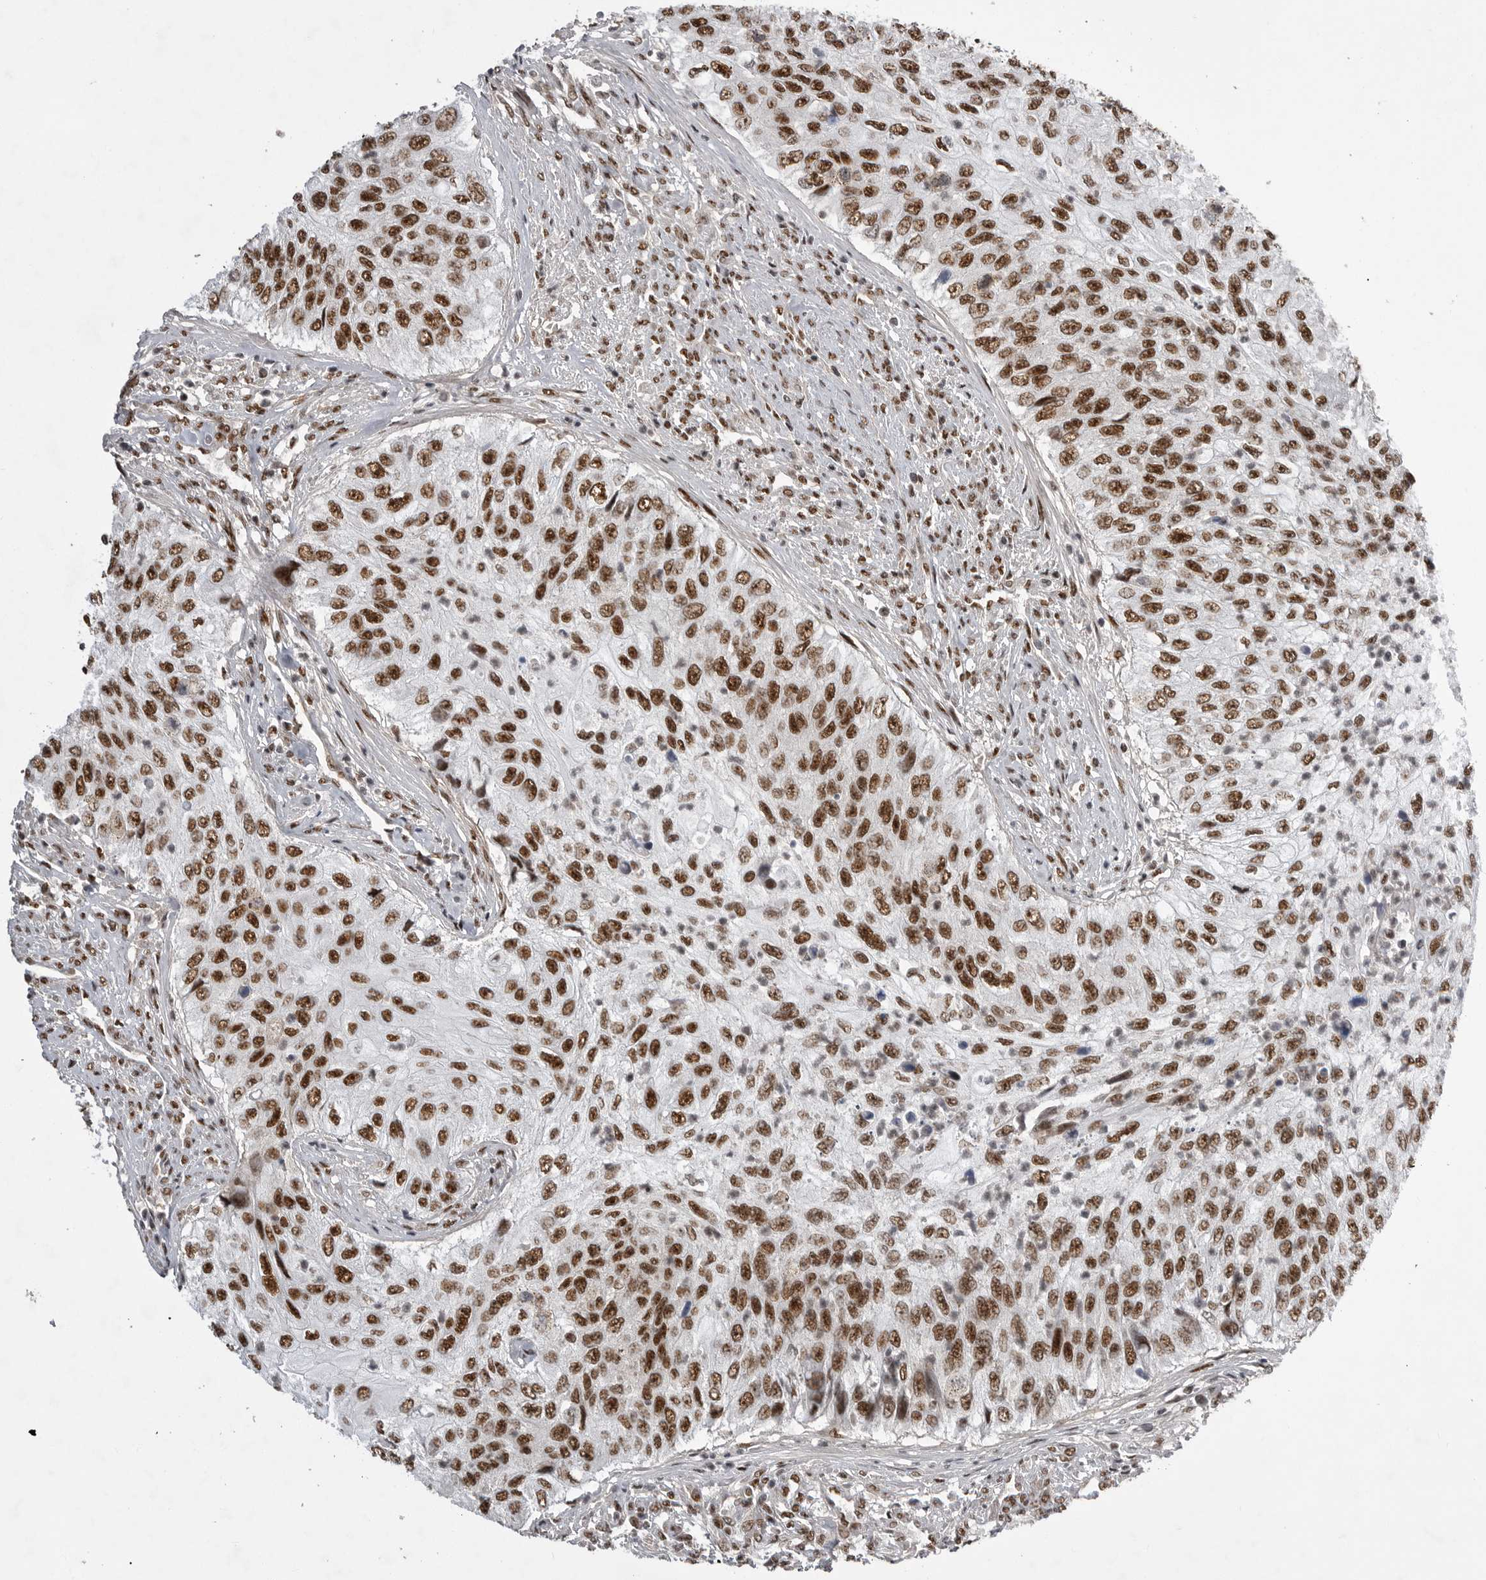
{"staining": {"intensity": "strong", "quantity": ">75%", "location": "nuclear"}, "tissue": "urothelial cancer", "cell_type": "Tumor cells", "image_type": "cancer", "snomed": [{"axis": "morphology", "description": "Urothelial carcinoma, High grade"}, {"axis": "topography", "description": "Urinary bladder"}], "caption": "IHC image of neoplastic tissue: human urothelial cancer stained using immunohistochemistry (IHC) exhibits high levels of strong protein expression localized specifically in the nuclear of tumor cells, appearing as a nuclear brown color.", "gene": "PPP1R8", "patient": {"sex": "female", "age": 60}}